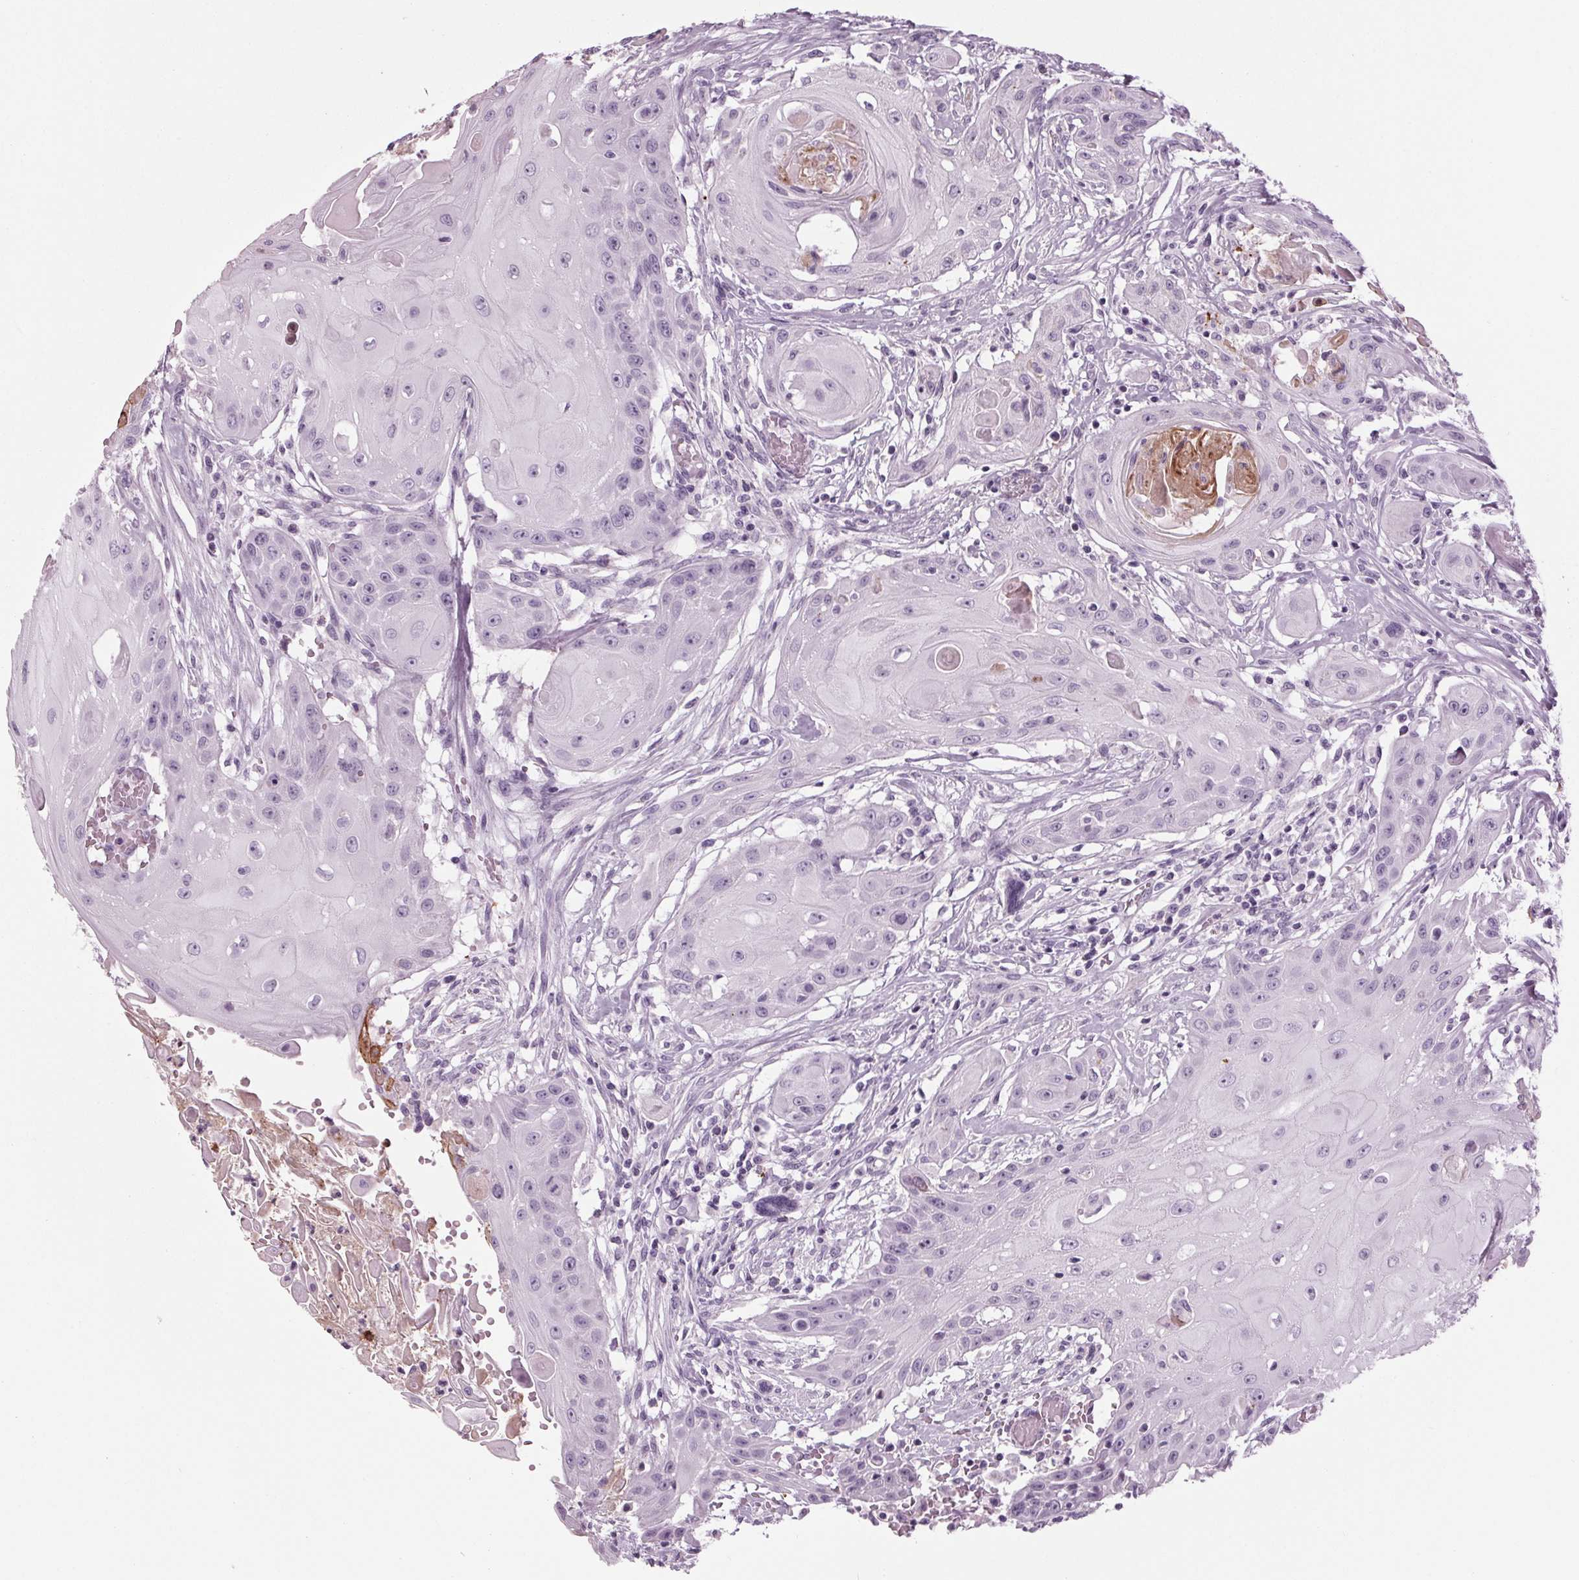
{"staining": {"intensity": "negative", "quantity": "none", "location": "none"}, "tissue": "head and neck cancer", "cell_type": "Tumor cells", "image_type": "cancer", "snomed": [{"axis": "morphology", "description": "Squamous cell carcinoma, NOS"}, {"axis": "topography", "description": "Oral tissue"}, {"axis": "topography", "description": "Head-Neck"}, {"axis": "topography", "description": "Neck, NOS"}], "caption": "There is no significant staining in tumor cells of head and neck squamous cell carcinoma.", "gene": "CYP3A43", "patient": {"sex": "female", "age": 55}}